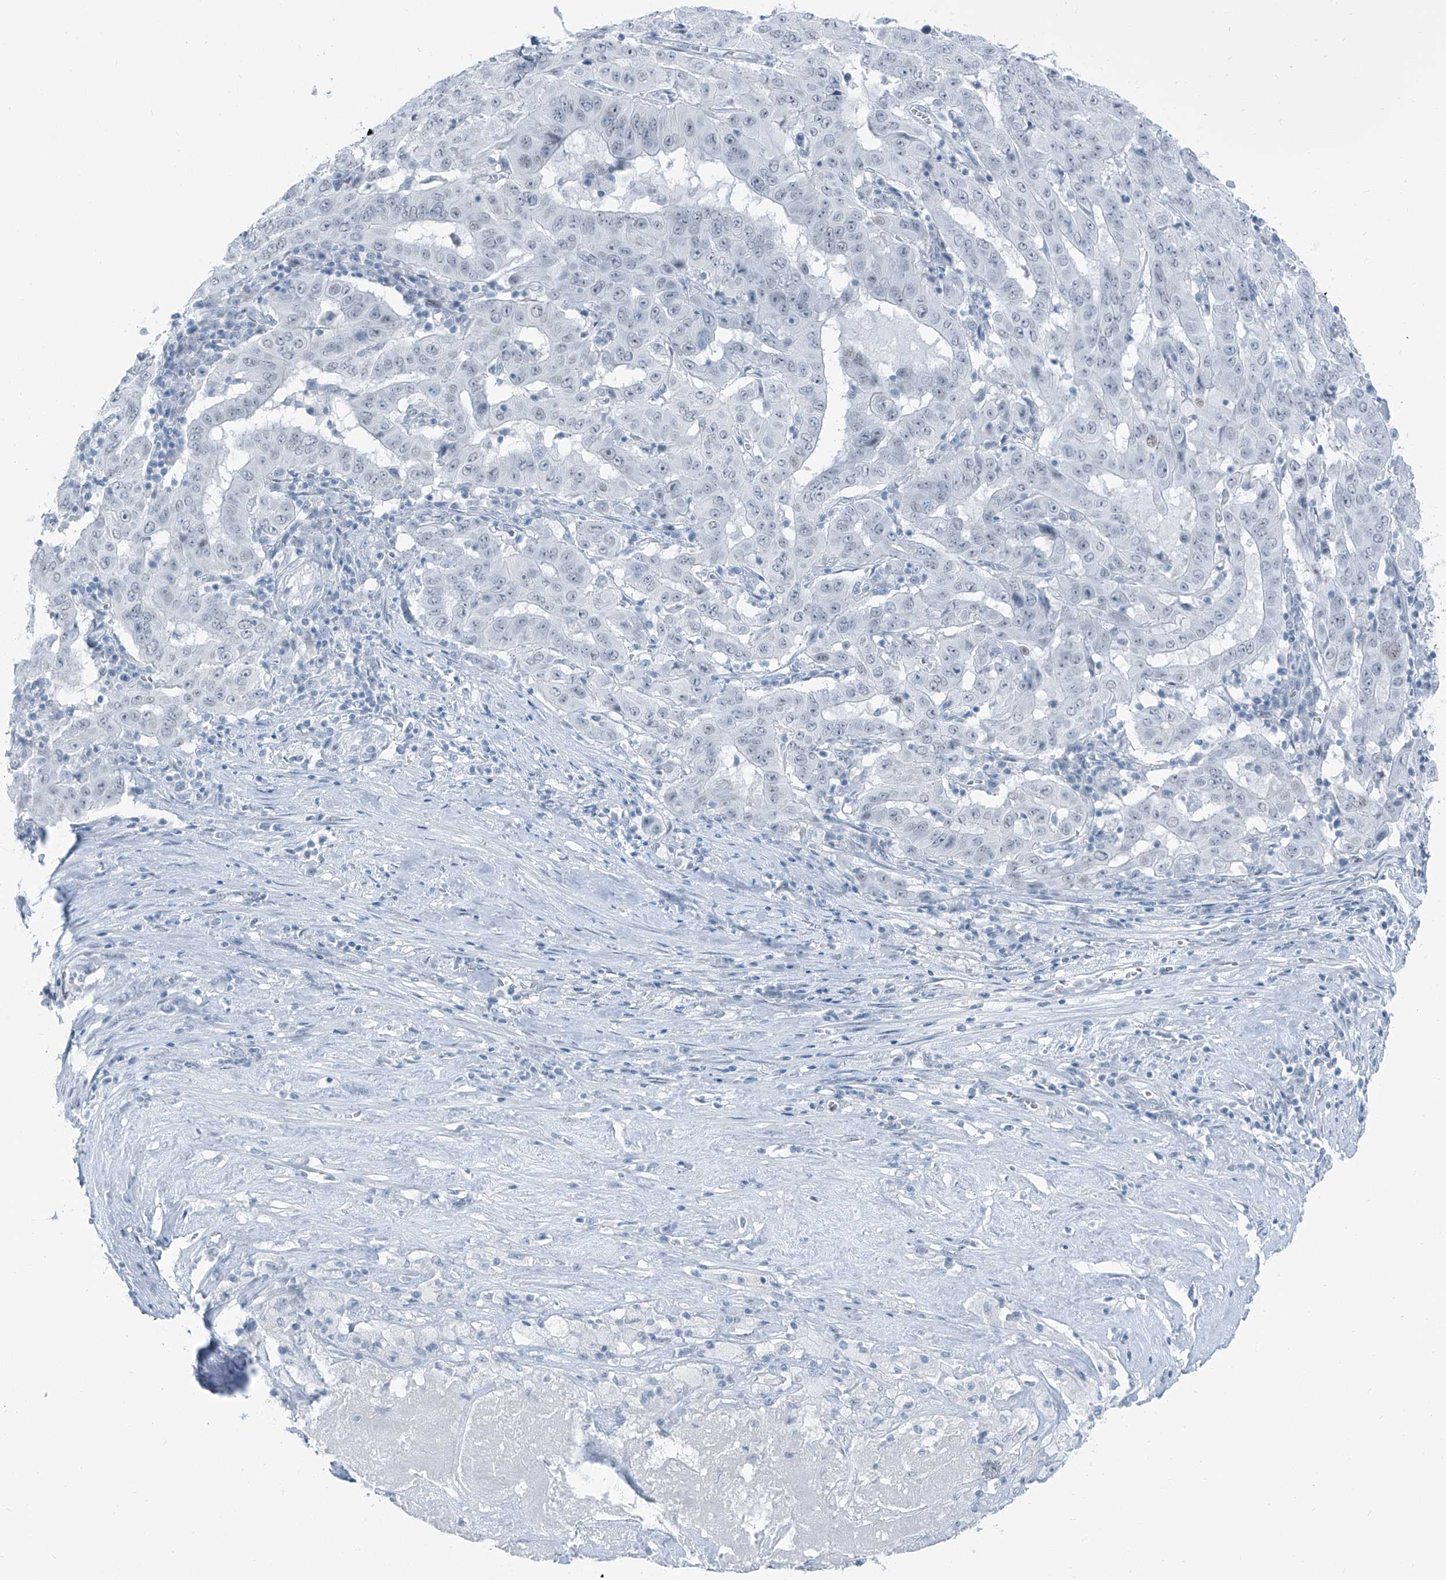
{"staining": {"intensity": "negative", "quantity": "none", "location": "none"}, "tissue": "pancreatic cancer", "cell_type": "Tumor cells", "image_type": "cancer", "snomed": [{"axis": "morphology", "description": "Adenocarcinoma, NOS"}, {"axis": "topography", "description": "Pancreas"}], "caption": "A histopathology image of pancreatic cancer (adenocarcinoma) stained for a protein reveals no brown staining in tumor cells. (DAB (3,3'-diaminobenzidine) immunohistochemistry (IHC) with hematoxylin counter stain).", "gene": "RGN", "patient": {"sex": "male", "age": 63}}